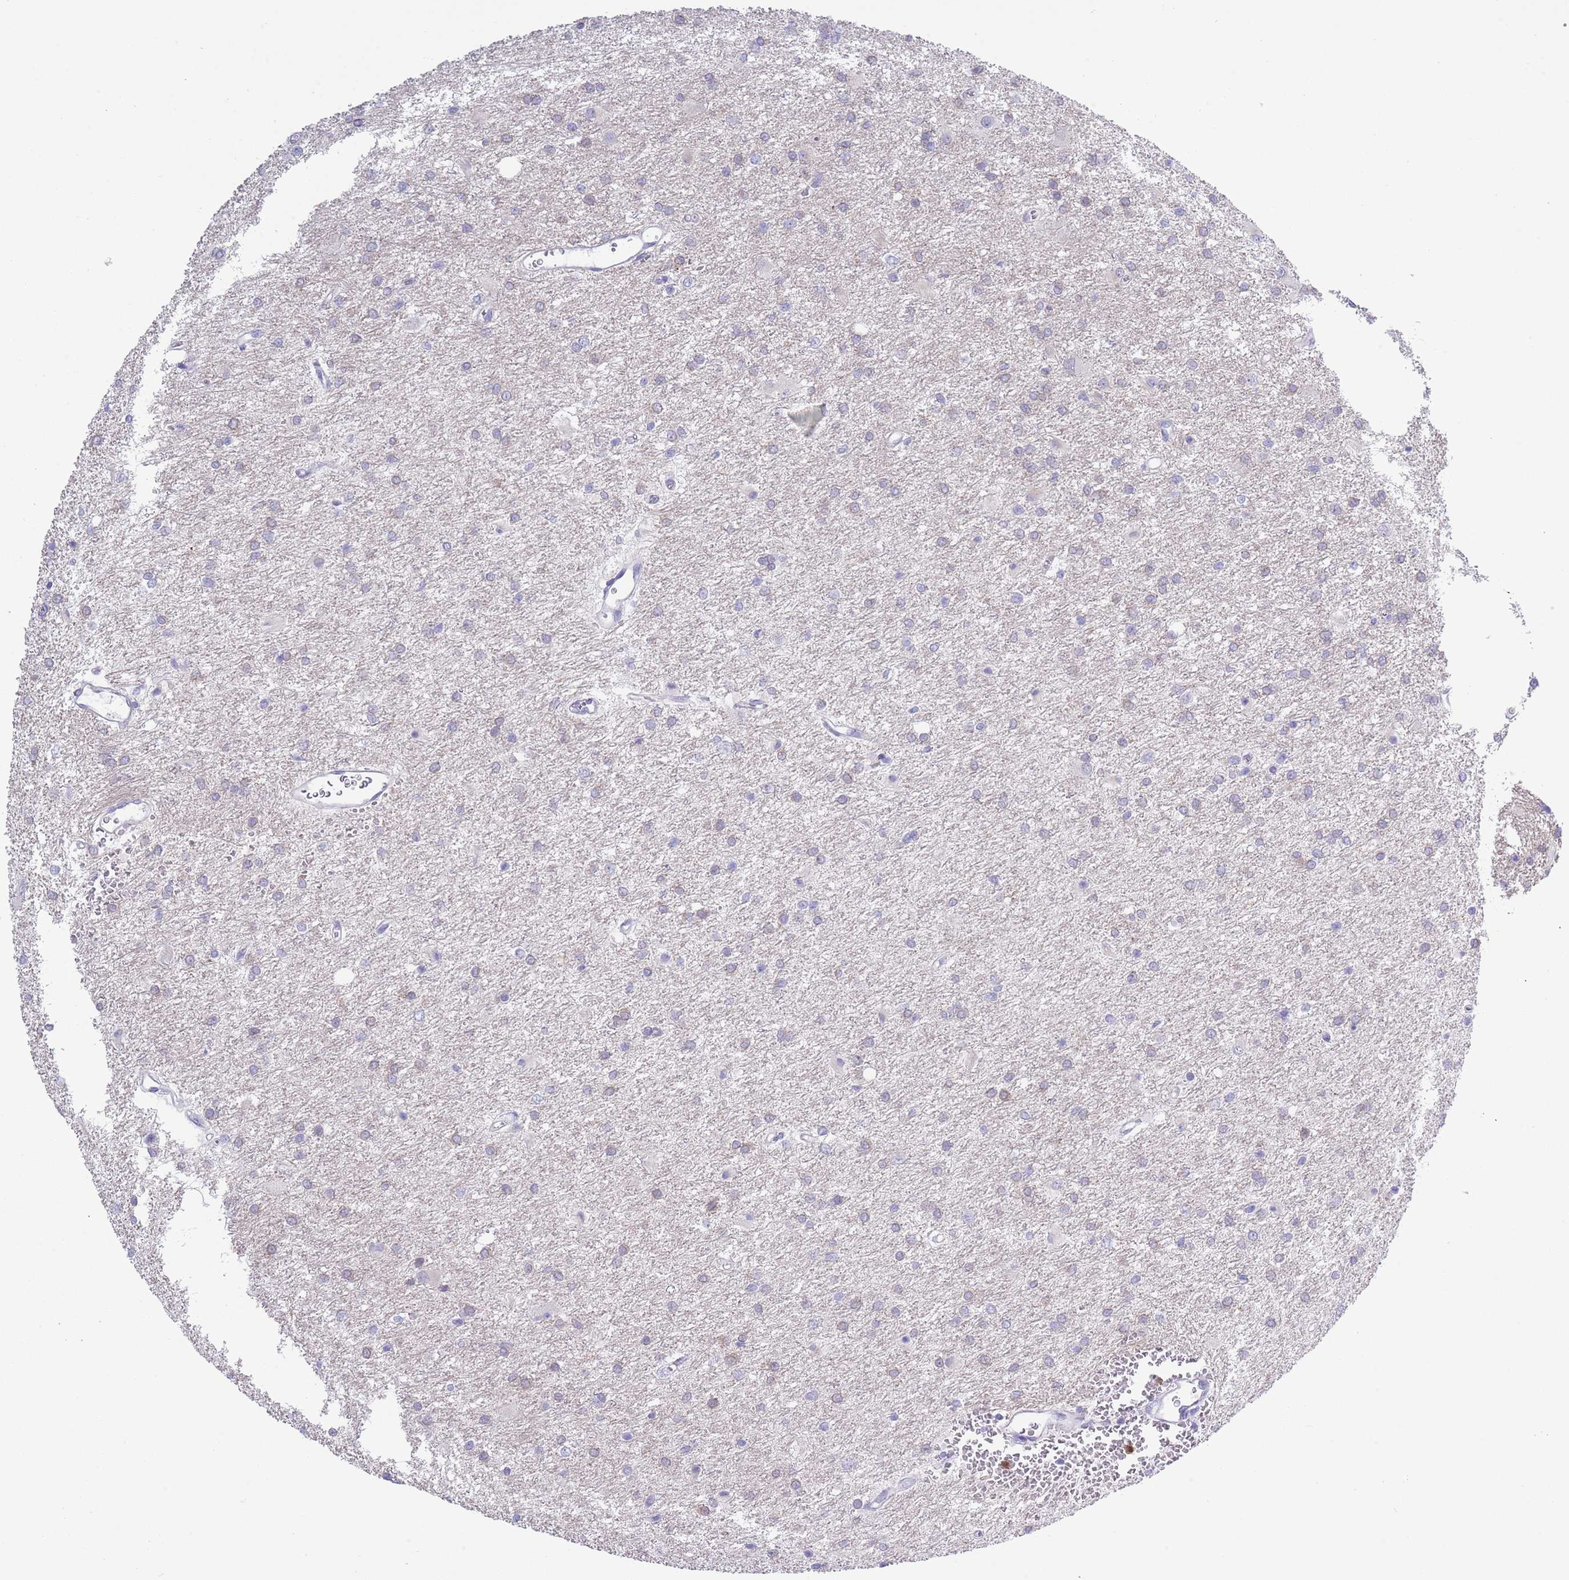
{"staining": {"intensity": "negative", "quantity": "none", "location": "none"}, "tissue": "glioma", "cell_type": "Tumor cells", "image_type": "cancer", "snomed": [{"axis": "morphology", "description": "Glioma, malignant, High grade"}, {"axis": "topography", "description": "Brain"}], "caption": "High power microscopy micrograph of an immunohistochemistry histopathology image of glioma, revealing no significant staining in tumor cells.", "gene": "ZFP2", "patient": {"sex": "female", "age": 50}}